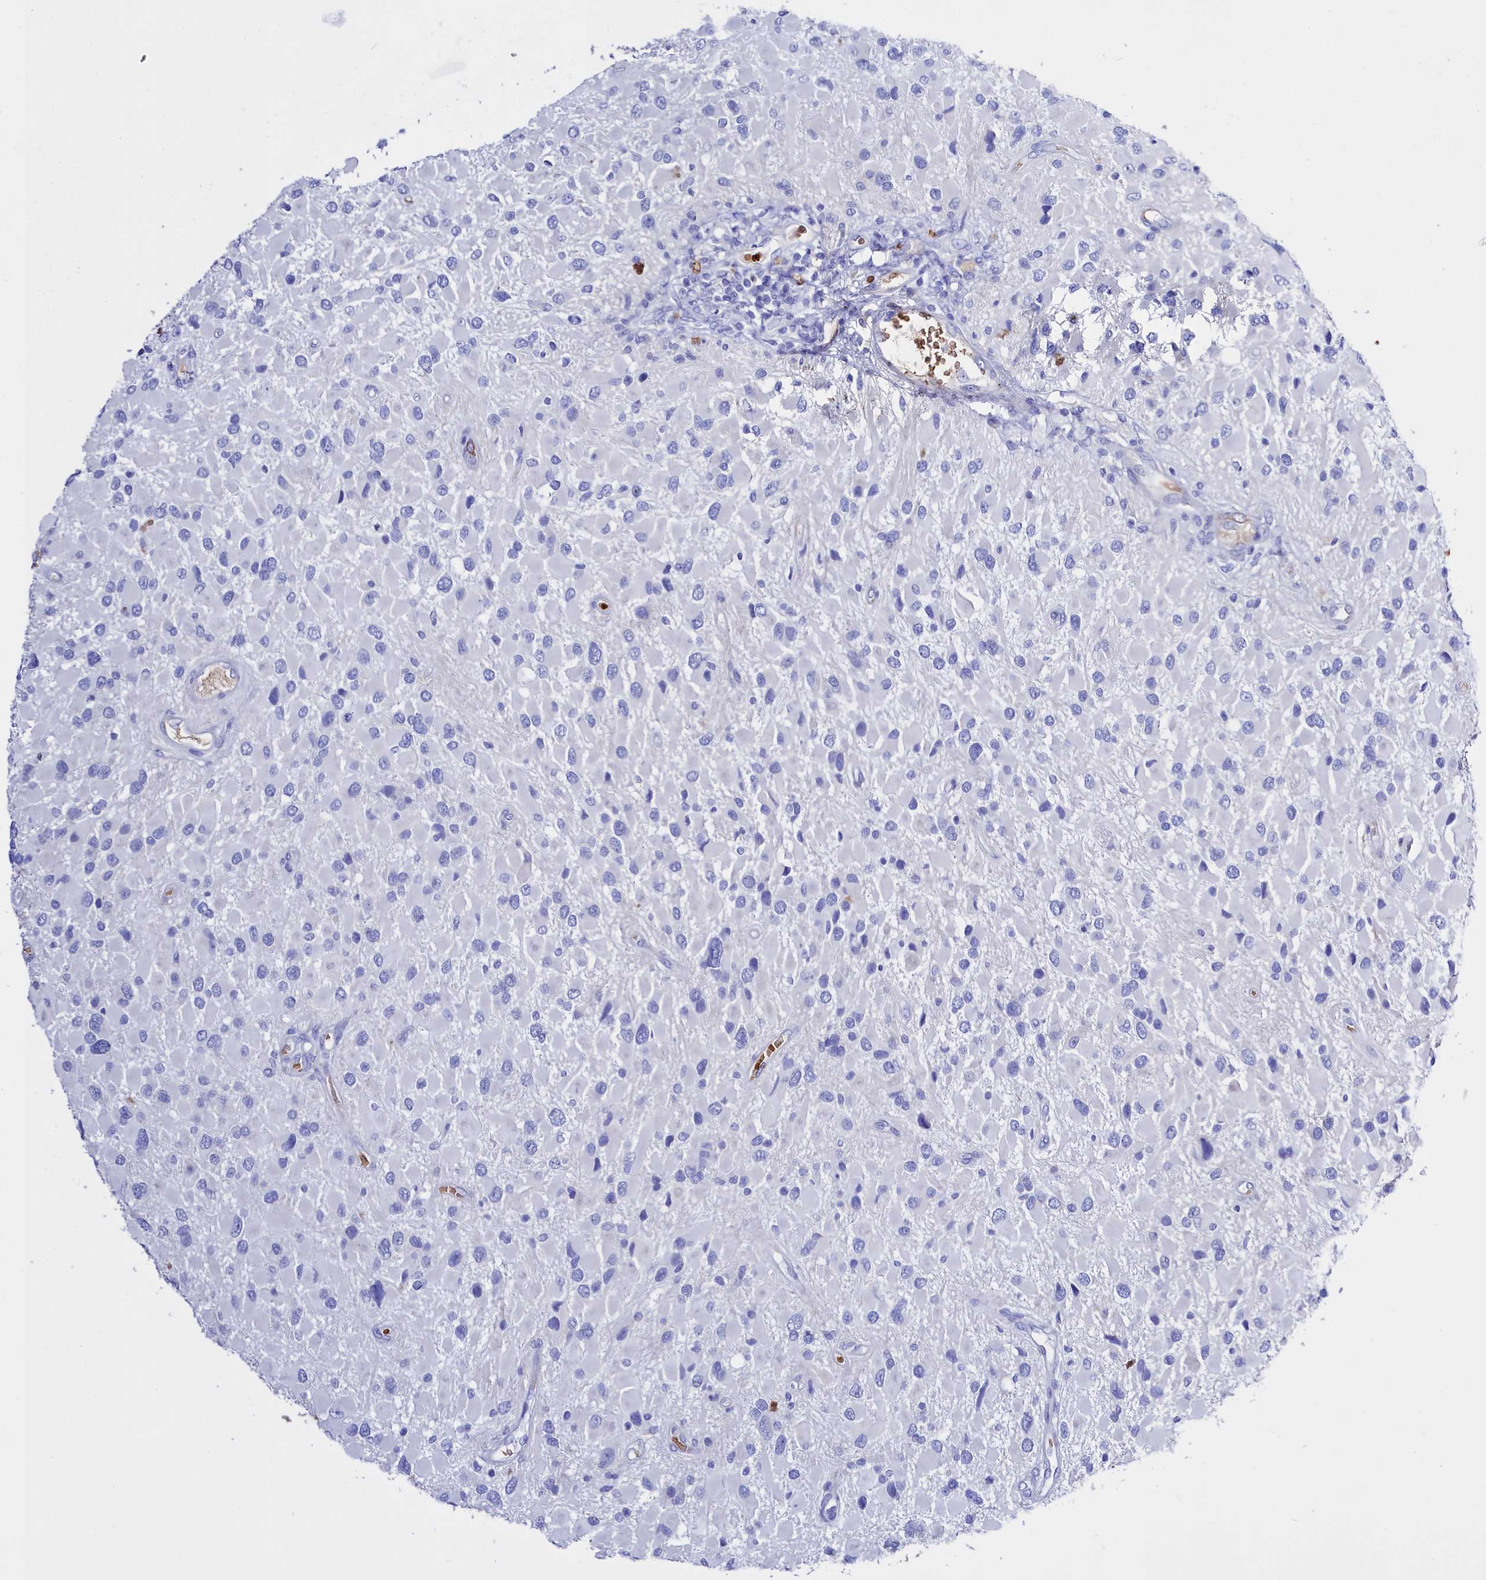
{"staining": {"intensity": "negative", "quantity": "none", "location": "none"}, "tissue": "glioma", "cell_type": "Tumor cells", "image_type": "cancer", "snomed": [{"axis": "morphology", "description": "Glioma, malignant, High grade"}, {"axis": "topography", "description": "Brain"}], "caption": "The image demonstrates no staining of tumor cells in malignant glioma (high-grade).", "gene": "RPUSD3", "patient": {"sex": "male", "age": 53}}